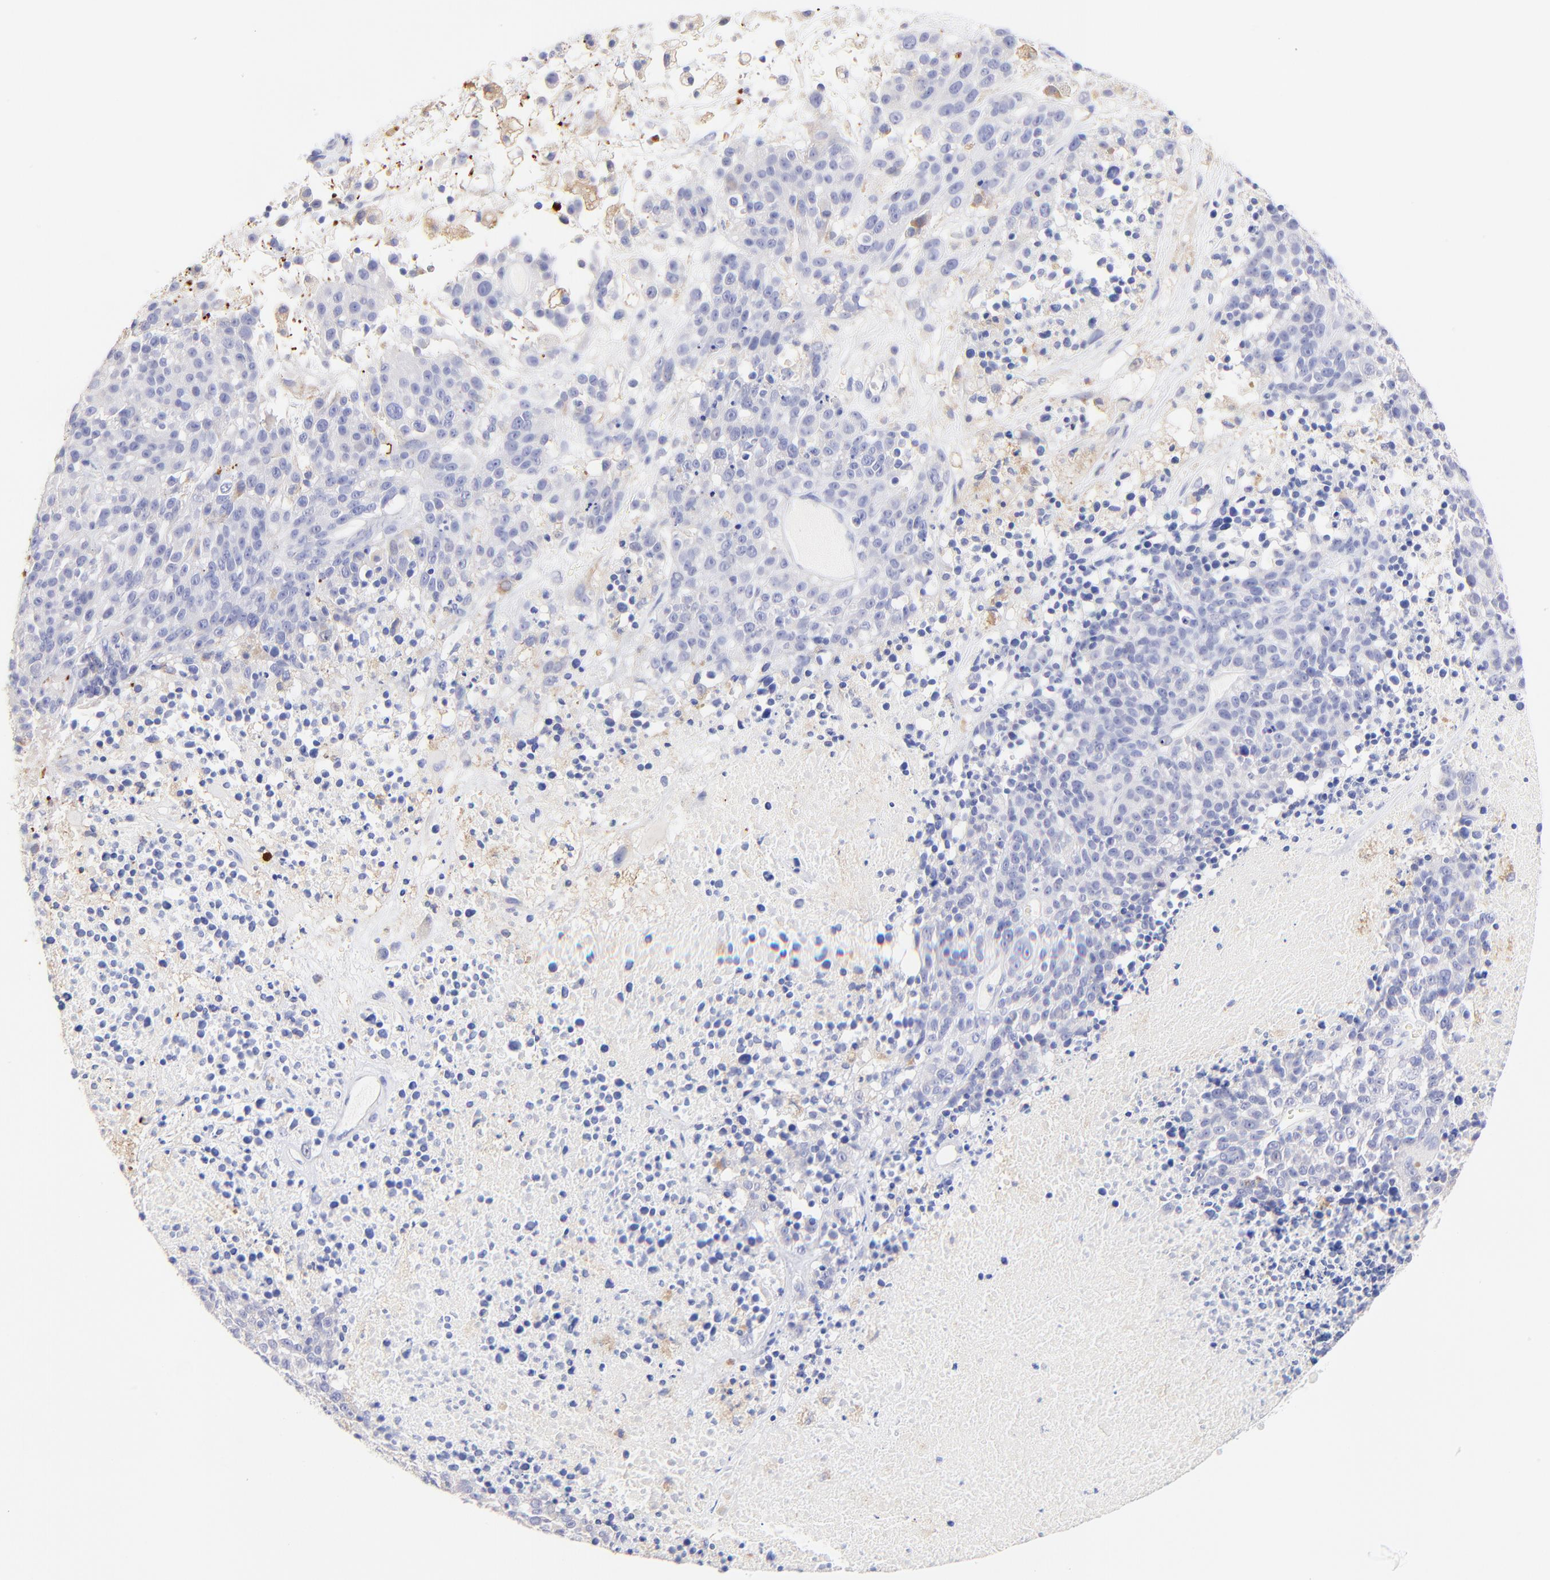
{"staining": {"intensity": "negative", "quantity": "none", "location": "none"}, "tissue": "melanoma", "cell_type": "Tumor cells", "image_type": "cancer", "snomed": [{"axis": "morphology", "description": "Malignant melanoma, Metastatic site"}, {"axis": "topography", "description": "Cerebral cortex"}], "caption": "Tumor cells are negative for protein expression in human malignant melanoma (metastatic site).", "gene": "RAB3A", "patient": {"sex": "female", "age": 52}}